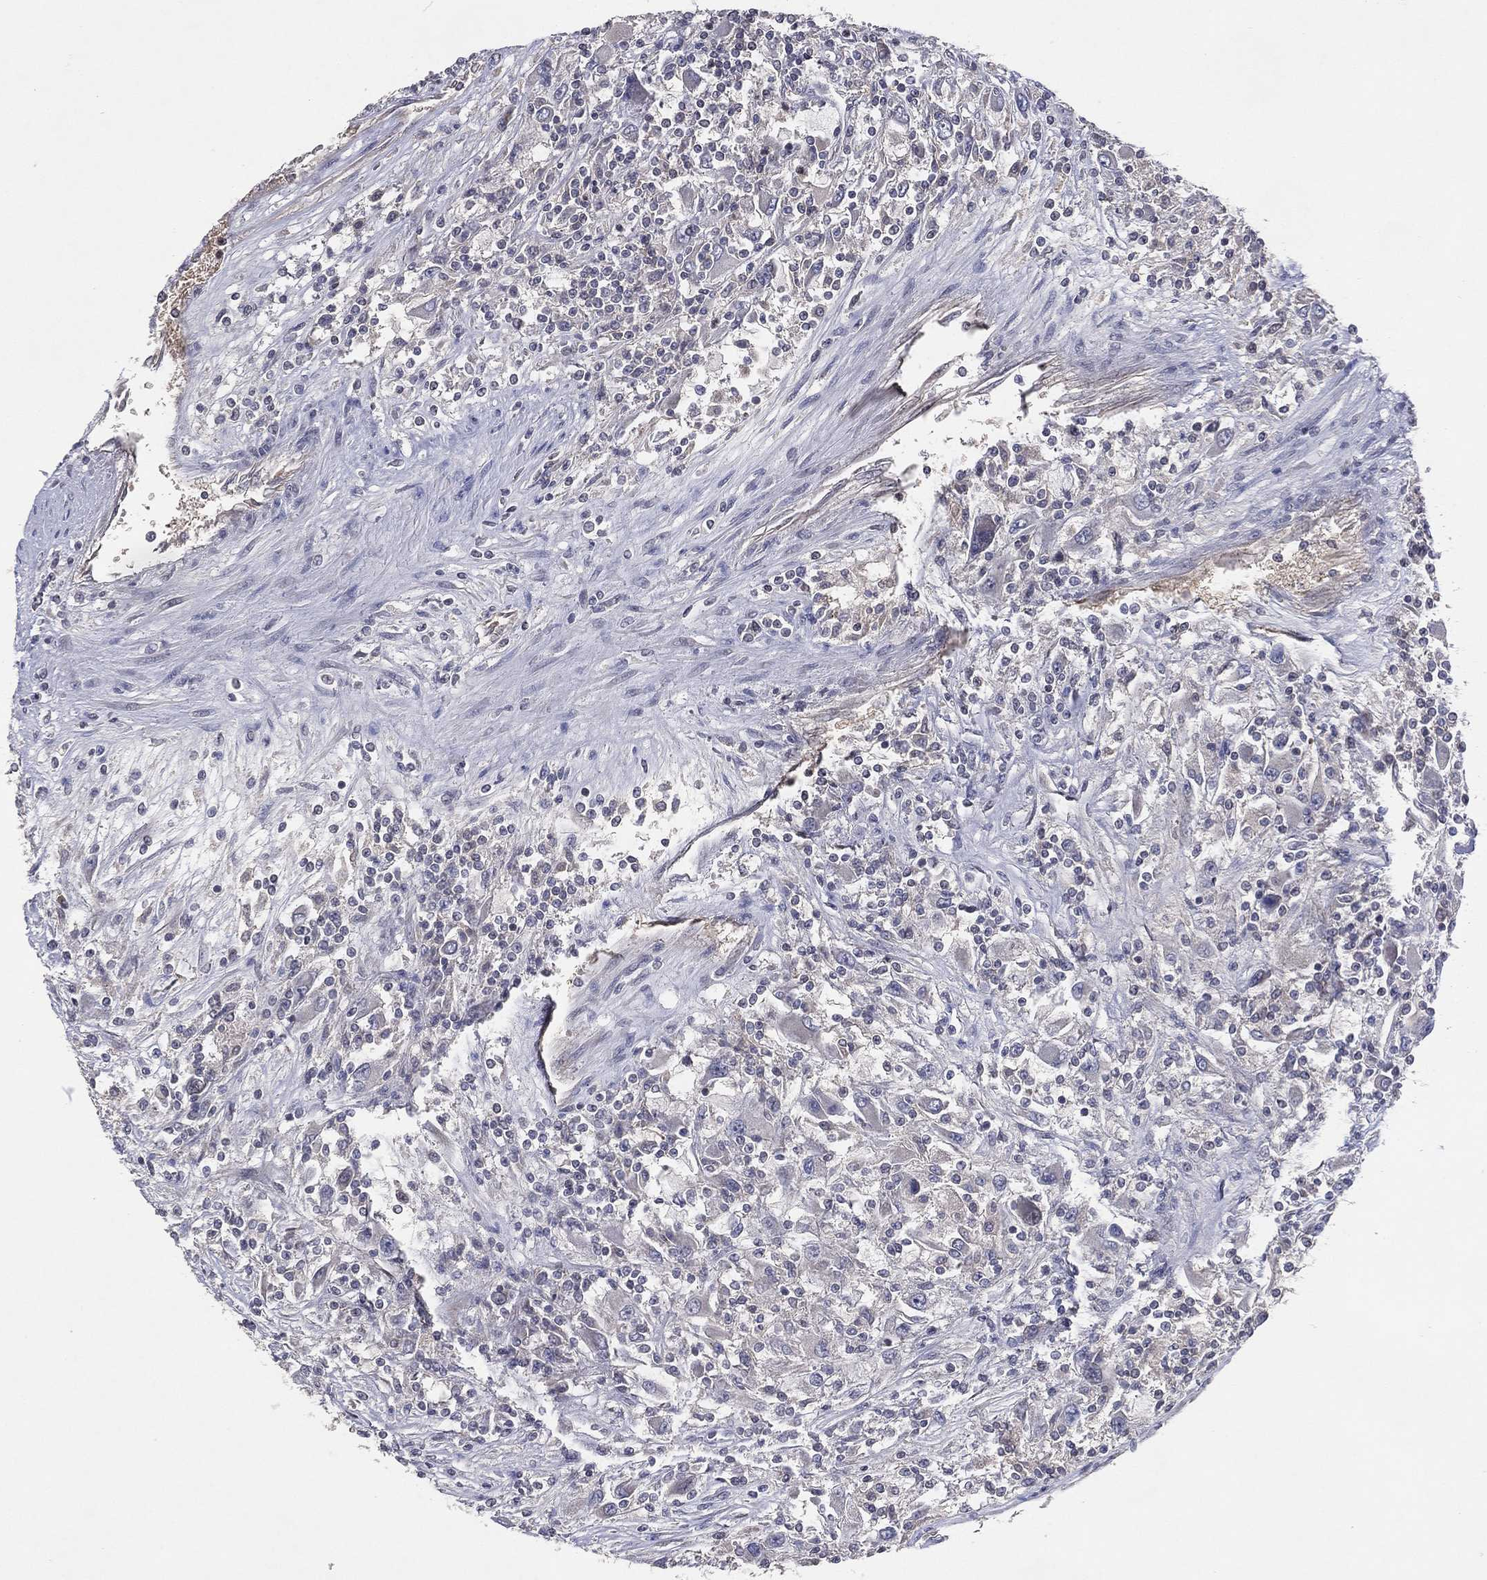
{"staining": {"intensity": "negative", "quantity": "none", "location": "none"}, "tissue": "renal cancer", "cell_type": "Tumor cells", "image_type": "cancer", "snomed": [{"axis": "morphology", "description": "Adenocarcinoma, NOS"}, {"axis": "topography", "description": "Kidney"}], "caption": "Protein analysis of renal adenocarcinoma displays no significant staining in tumor cells.", "gene": "DNAH7", "patient": {"sex": "female", "age": 67}}